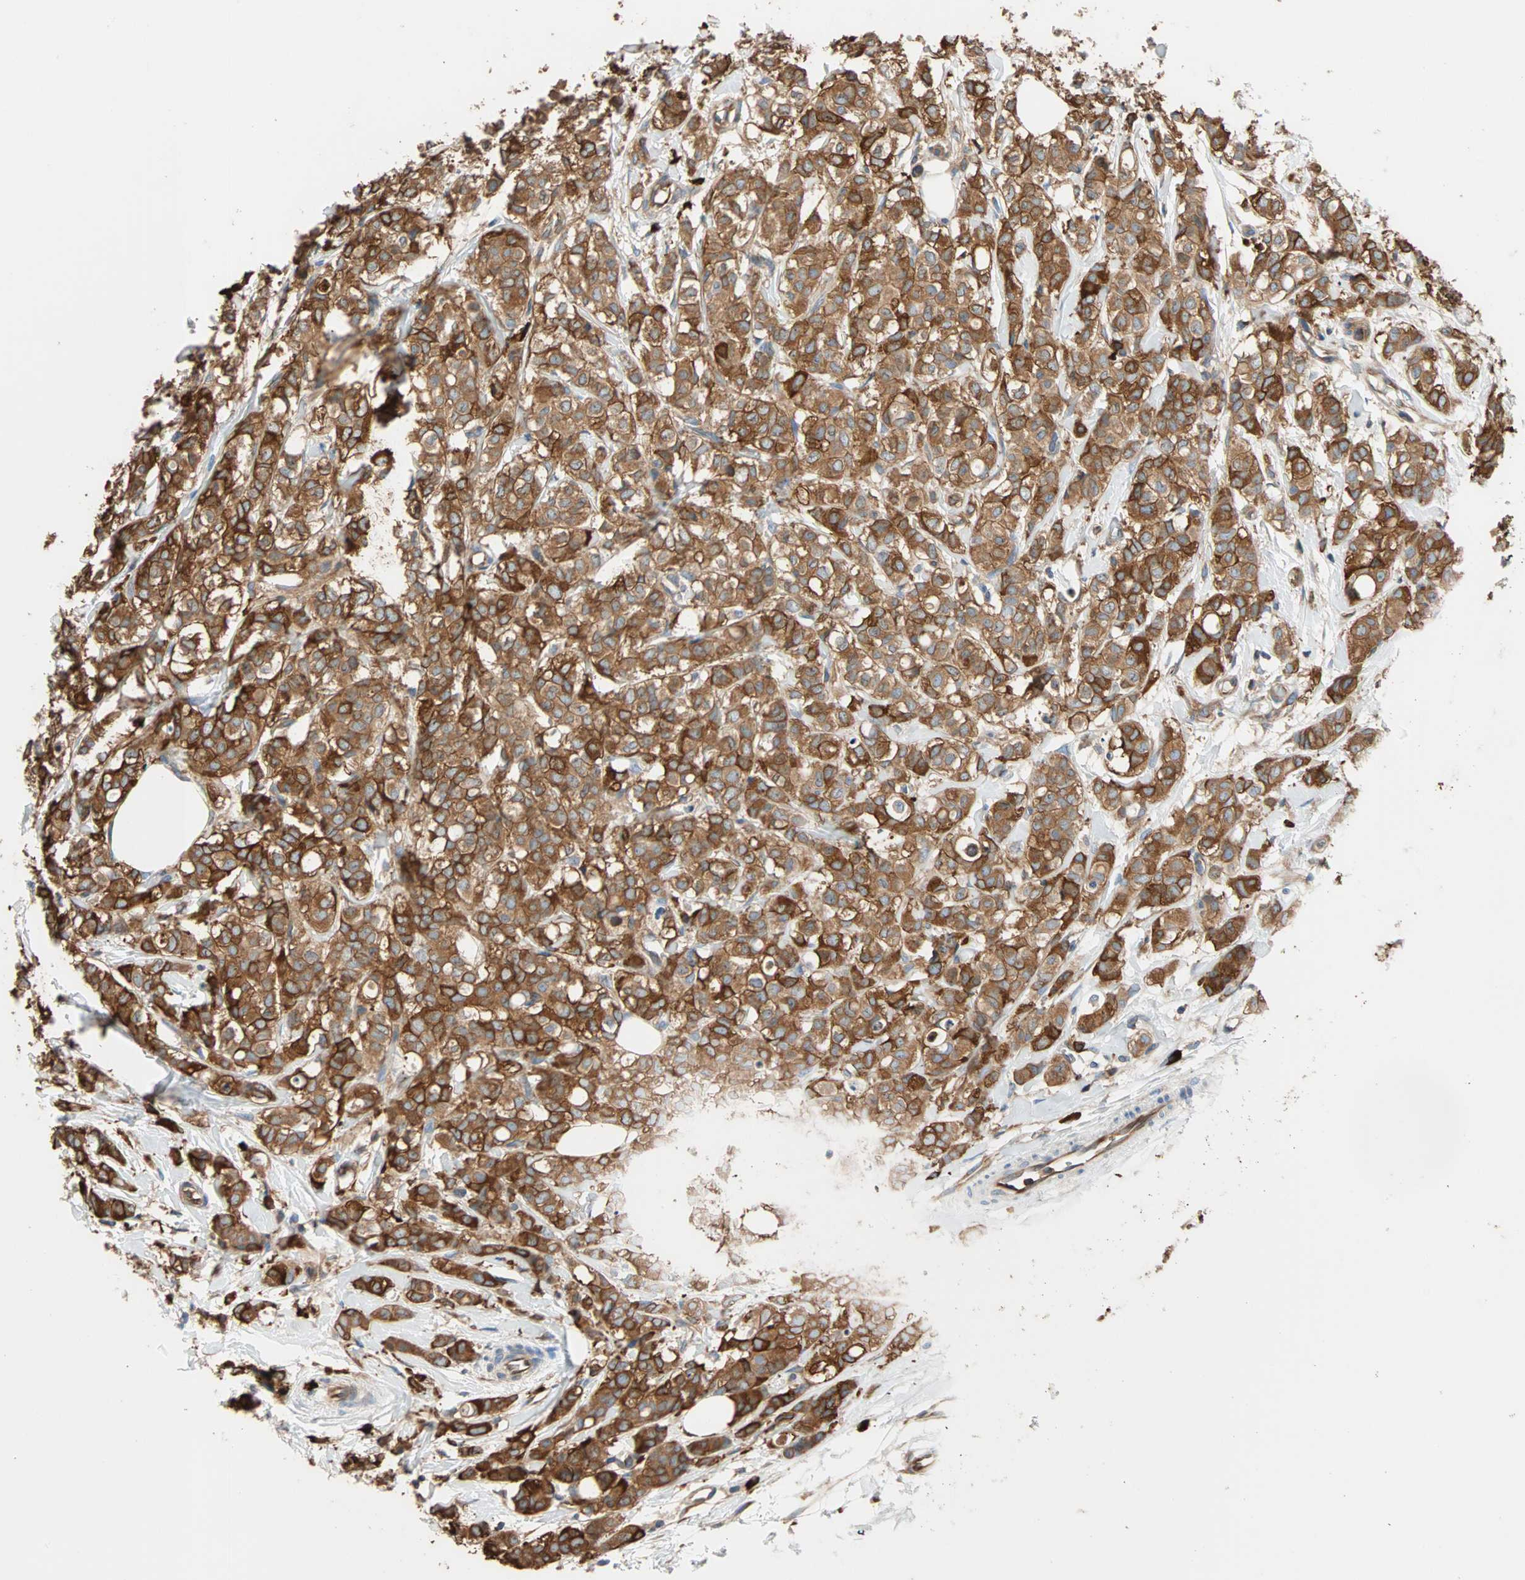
{"staining": {"intensity": "strong", "quantity": ">75%", "location": "cytoplasmic/membranous"}, "tissue": "breast cancer", "cell_type": "Tumor cells", "image_type": "cancer", "snomed": [{"axis": "morphology", "description": "Lobular carcinoma"}, {"axis": "topography", "description": "Breast"}], "caption": "Human breast cancer stained for a protein (brown) exhibits strong cytoplasmic/membranous positive positivity in about >75% of tumor cells.", "gene": "EEF2", "patient": {"sex": "female", "age": 60}}